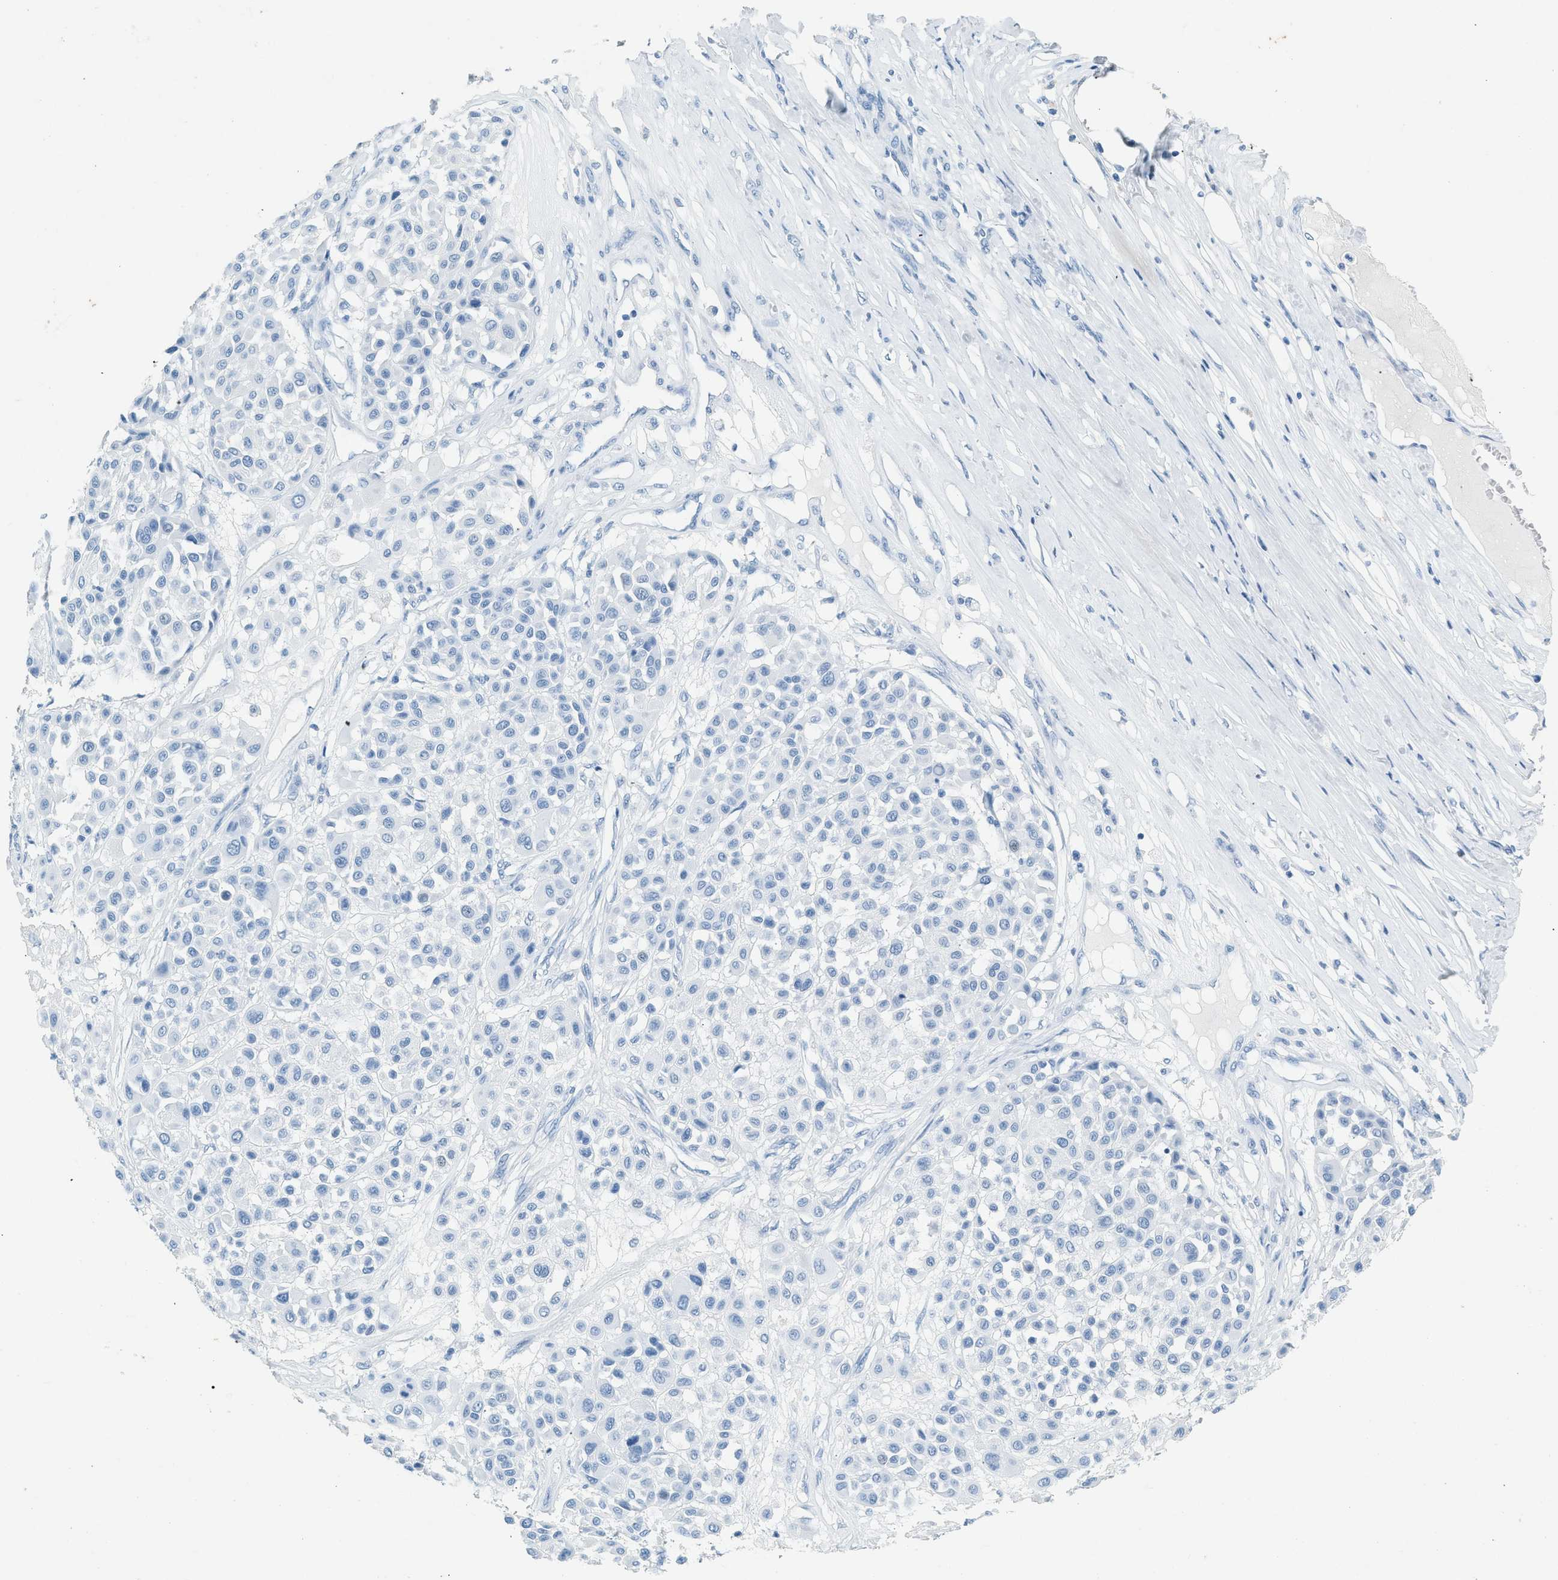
{"staining": {"intensity": "negative", "quantity": "none", "location": "none"}, "tissue": "melanoma", "cell_type": "Tumor cells", "image_type": "cancer", "snomed": [{"axis": "morphology", "description": "Malignant melanoma, Metastatic site"}, {"axis": "topography", "description": "Soft tissue"}], "caption": "DAB immunohistochemical staining of human melanoma exhibits no significant staining in tumor cells.", "gene": "HHATL", "patient": {"sex": "male", "age": 41}}